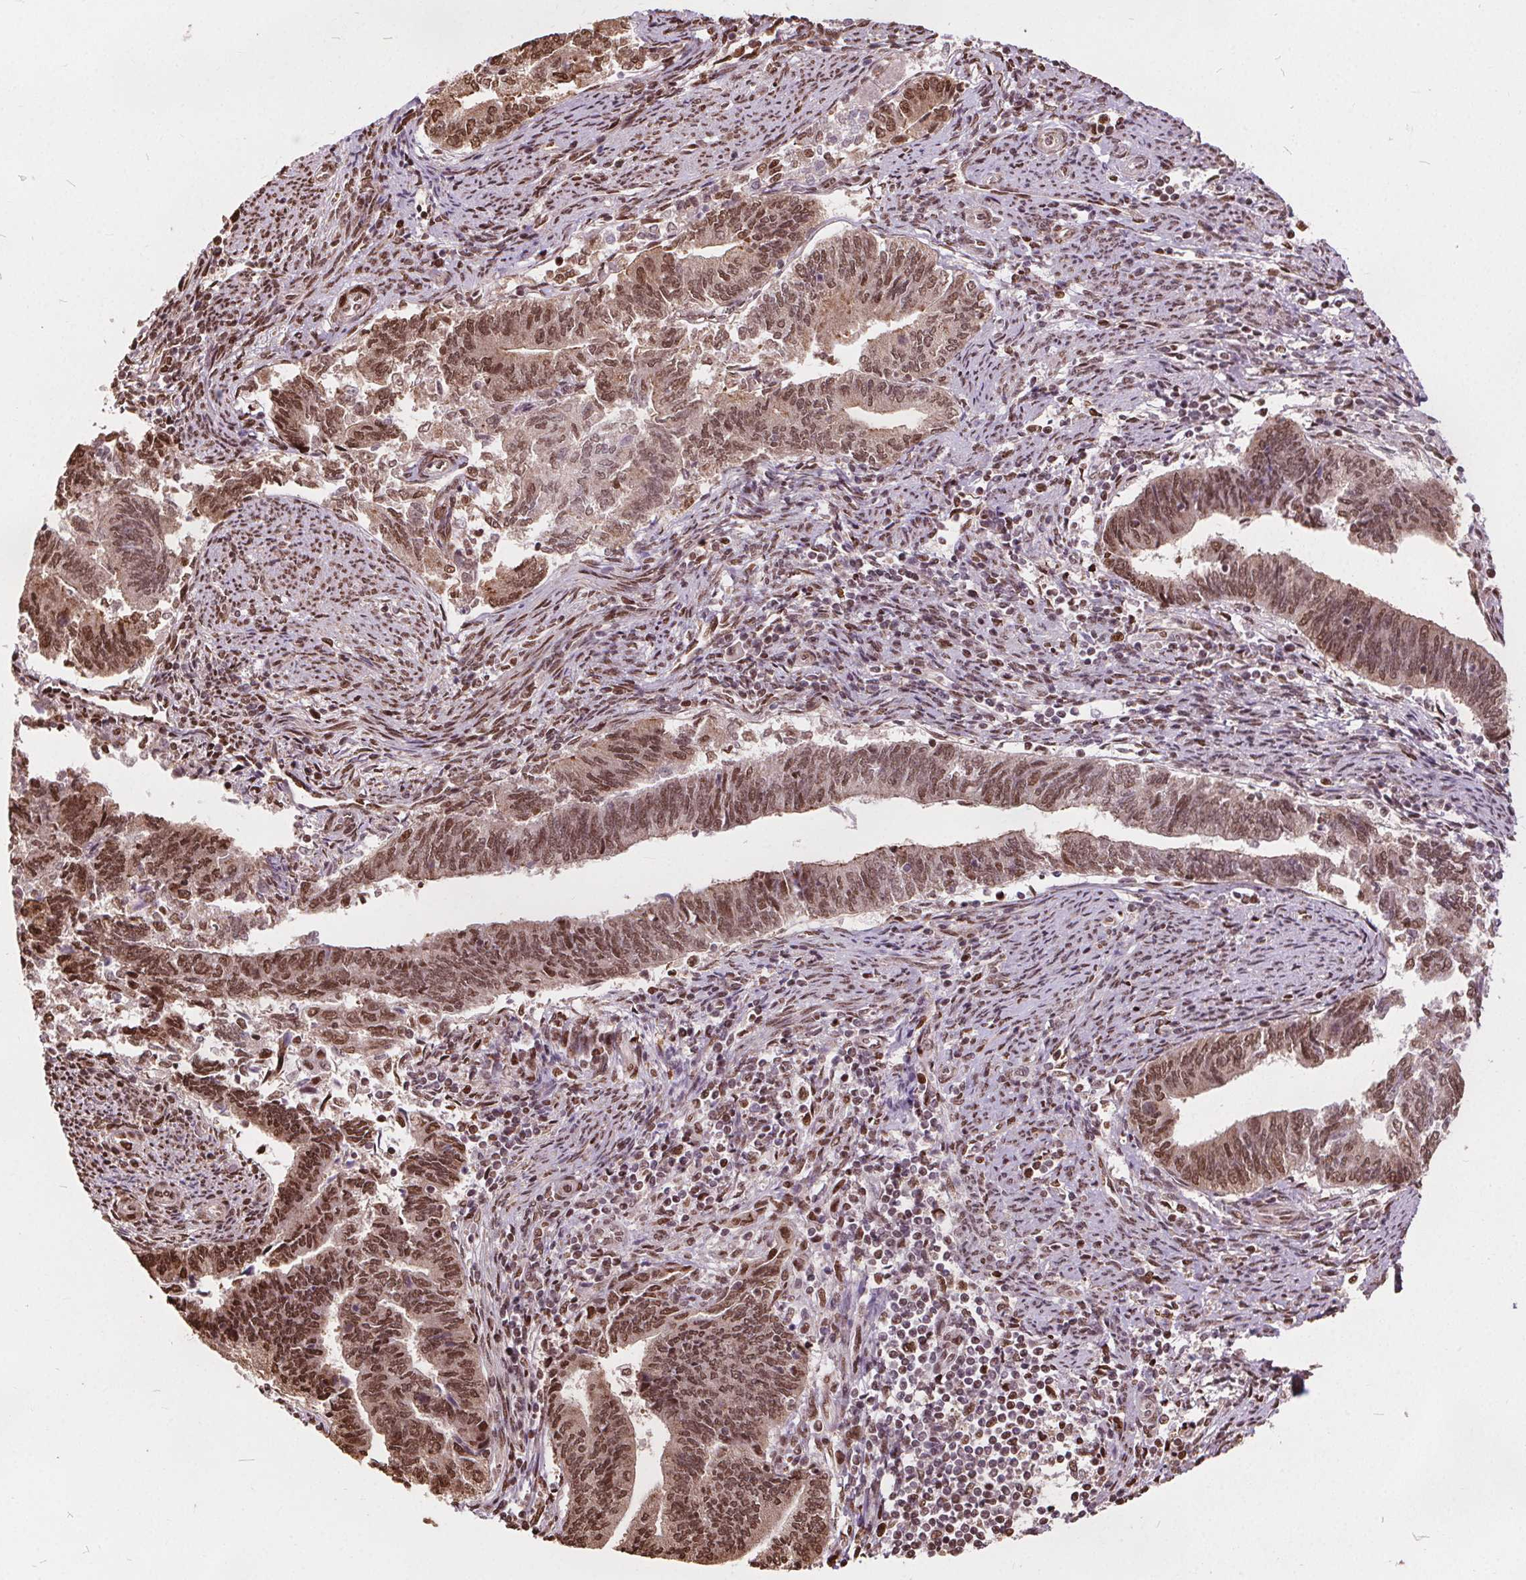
{"staining": {"intensity": "moderate", "quantity": ">75%", "location": "nuclear"}, "tissue": "endometrial cancer", "cell_type": "Tumor cells", "image_type": "cancer", "snomed": [{"axis": "morphology", "description": "Adenocarcinoma, NOS"}, {"axis": "topography", "description": "Endometrium"}], "caption": "Immunohistochemistry image of neoplastic tissue: endometrial cancer (adenocarcinoma) stained using immunohistochemistry shows medium levels of moderate protein expression localized specifically in the nuclear of tumor cells, appearing as a nuclear brown color.", "gene": "ISLR2", "patient": {"sex": "female", "age": 65}}